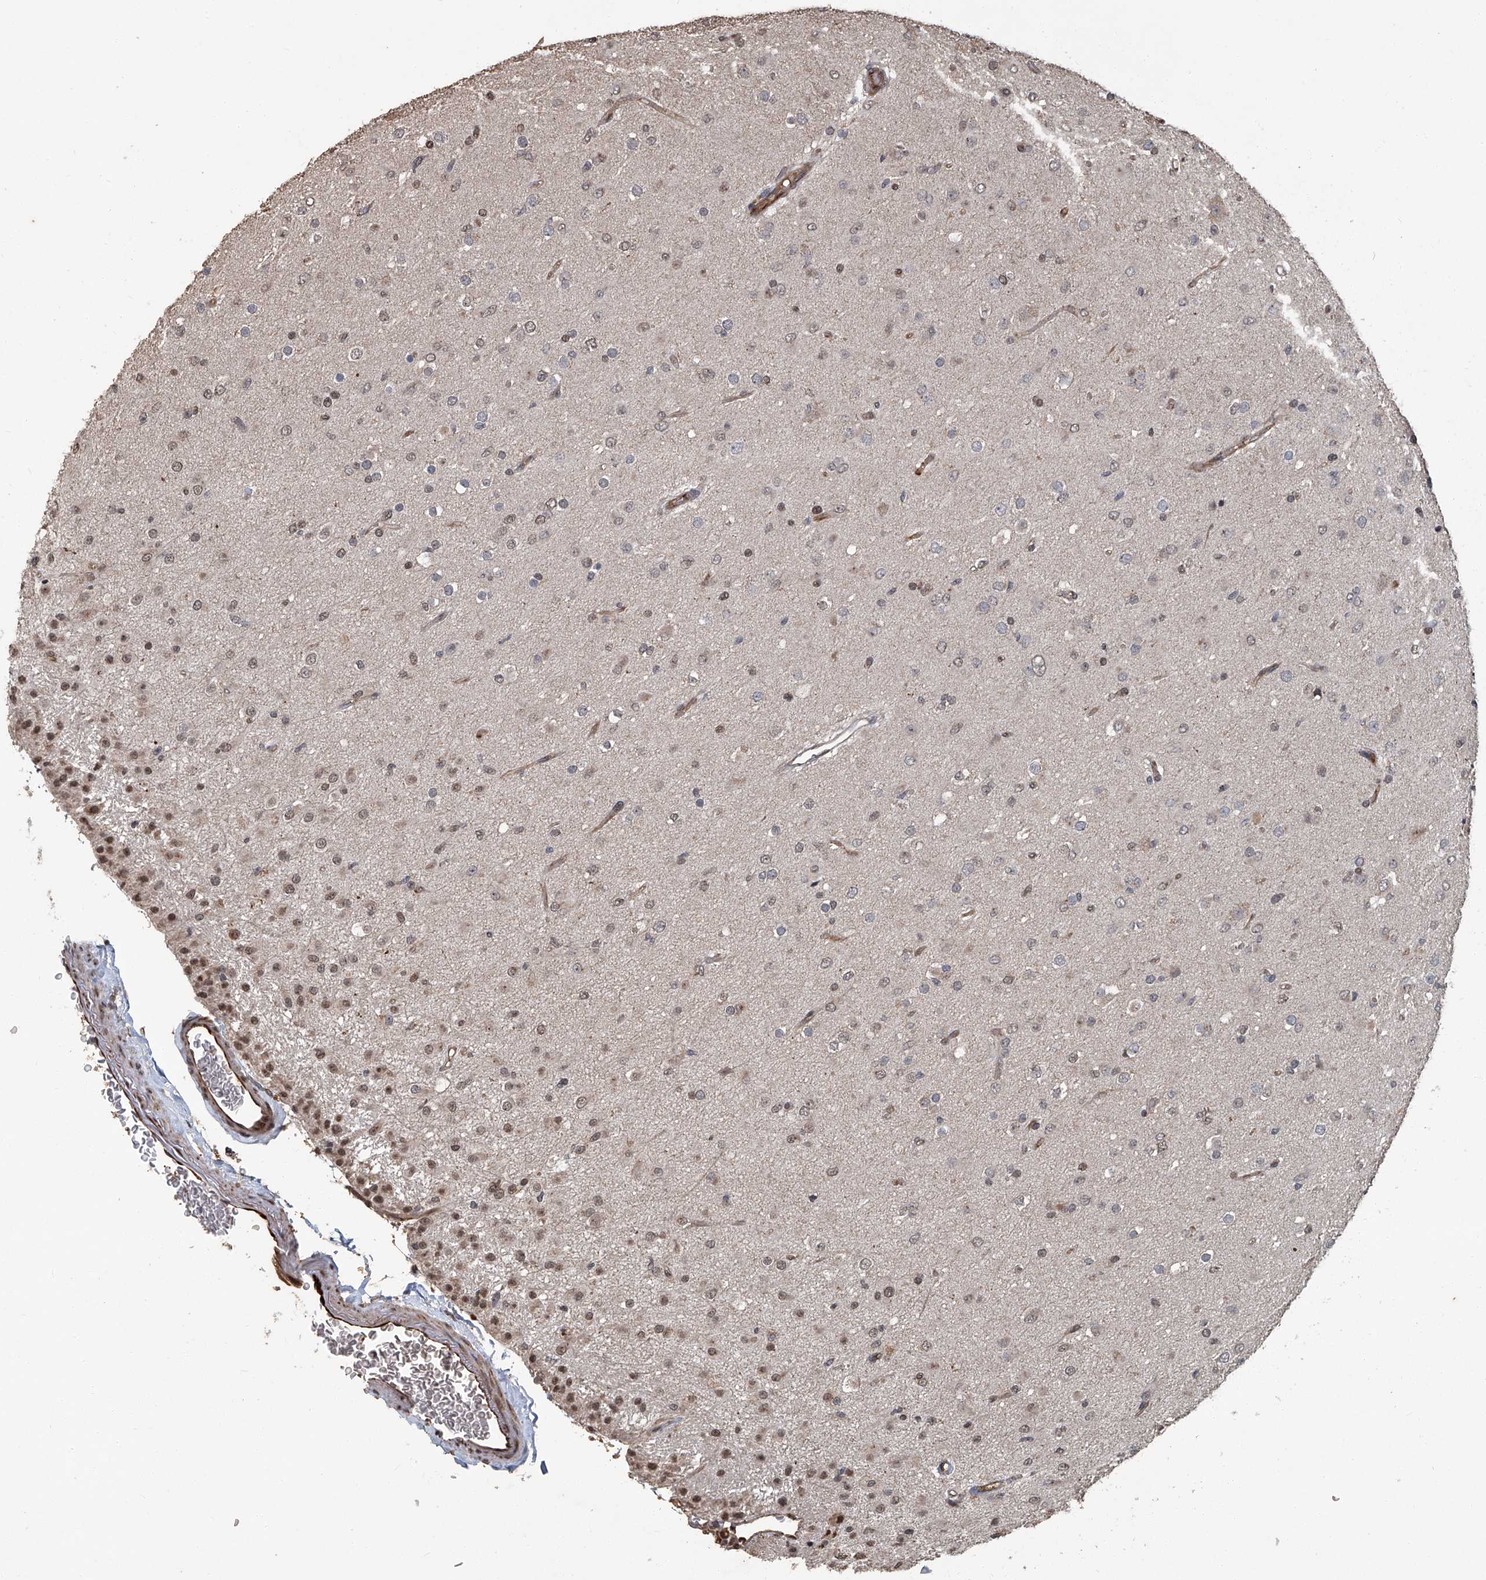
{"staining": {"intensity": "weak", "quantity": "<25%", "location": "nuclear"}, "tissue": "glioma", "cell_type": "Tumor cells", "image_type": "cancer", "snomed": [{"axis": "morphology", "description": "Glioma, malignant, Low grade"}, {"axis": "topography", "description": "Brain"}], "caption": "The micrograph displays no staining of tumor cells in glioma.", "gene": "GPR132", "patient": {"sex": "male", "age": 65}}